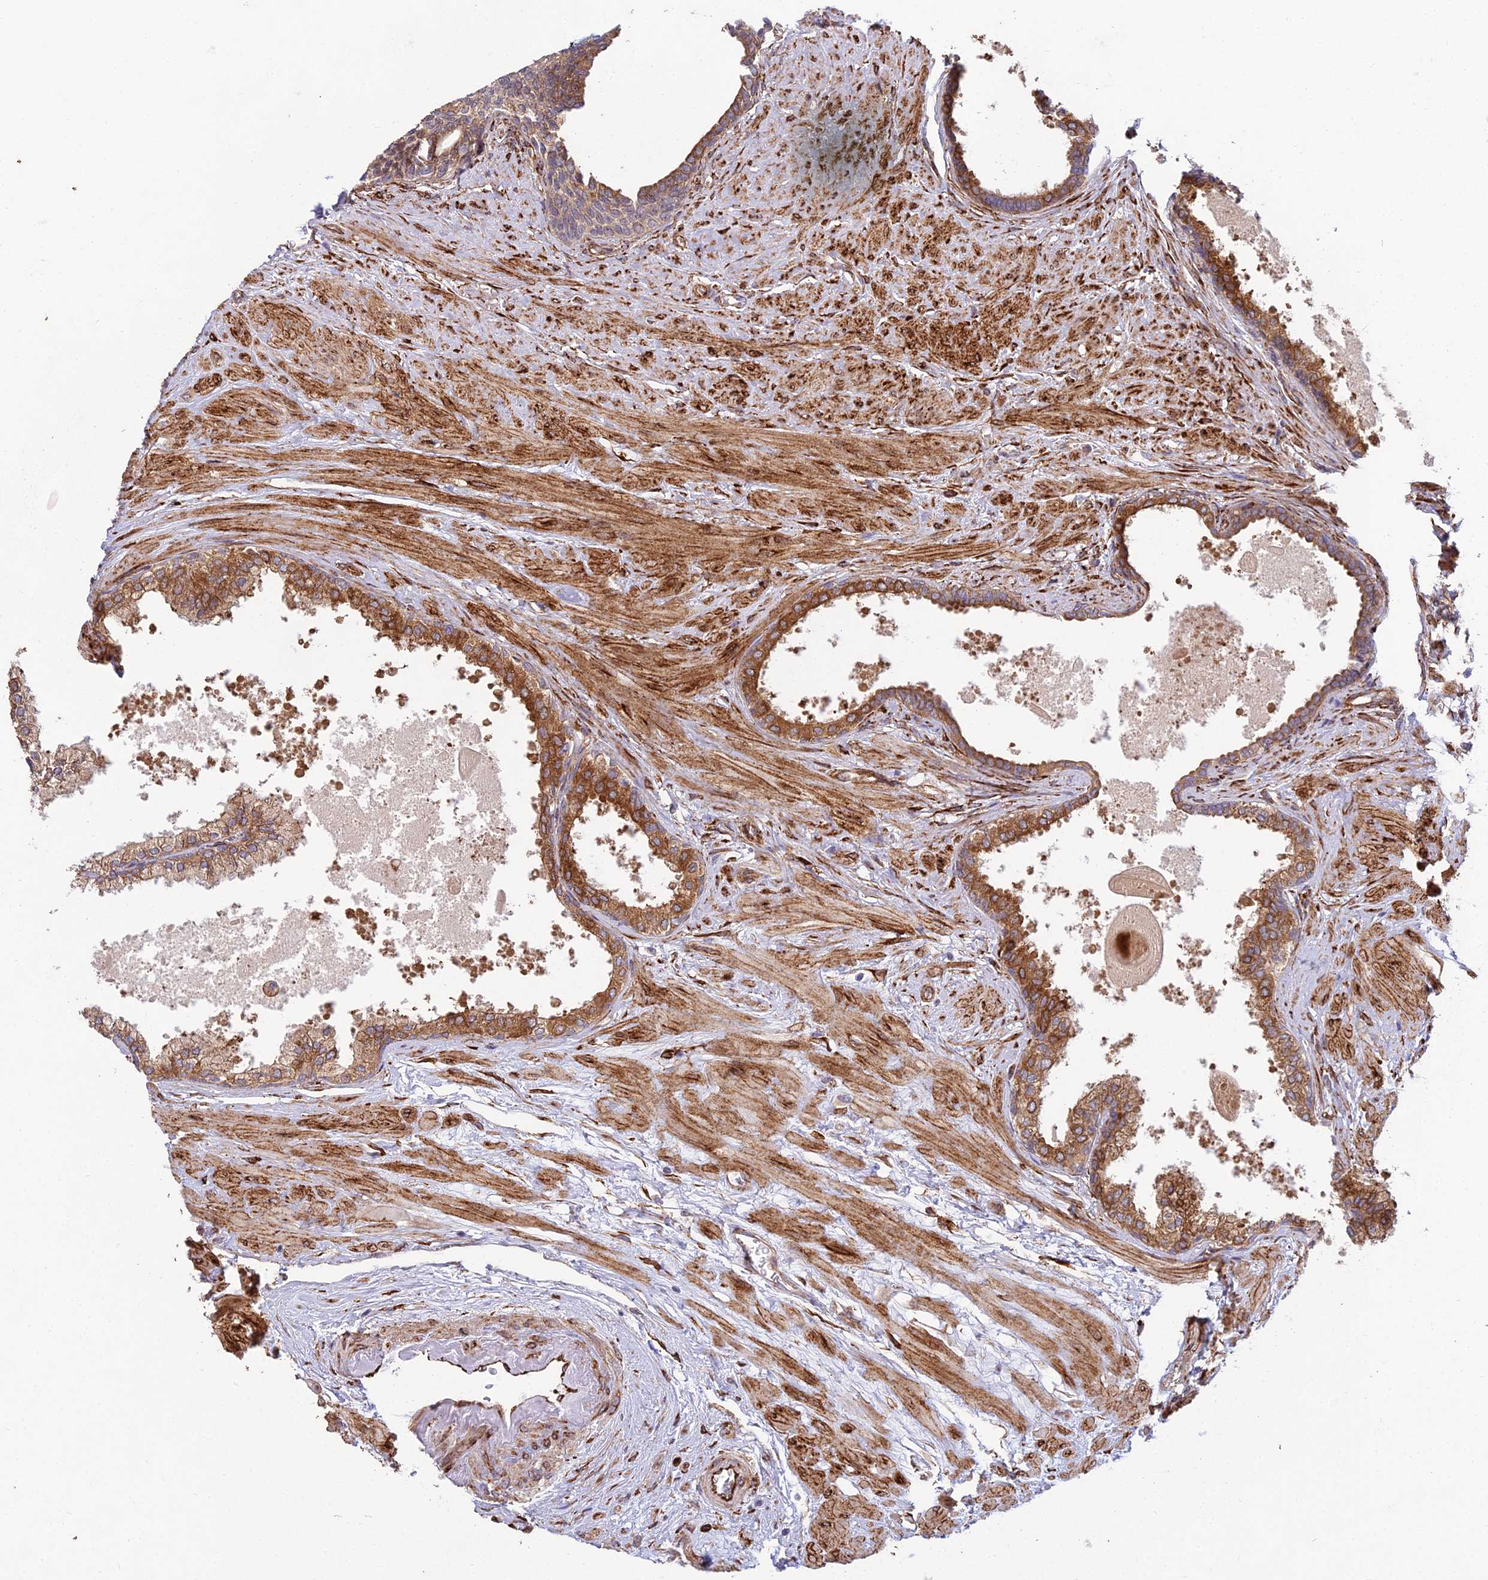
{"staining": {"intensity": "moderate", "quantity": "25%-75%", "location": "cytoplasmic/membranous"}, "tissue": "prostate", "cell_type": "Glandular cells", "image_type": "normal", "snomed": [{"axis": "morphology", "description": "Normal tissue, NOS"}, {"axis": "topography", "description": "Prostate"}], "caption": "Approximately 25%-75% of glandular cells in benign prostate display moderate cytoplasmic/membranous protein expression as visualized by brown immunohistochemical staining.", "gene": "NDUFAF7", "patient": {"sex": "male", "age": 57}}